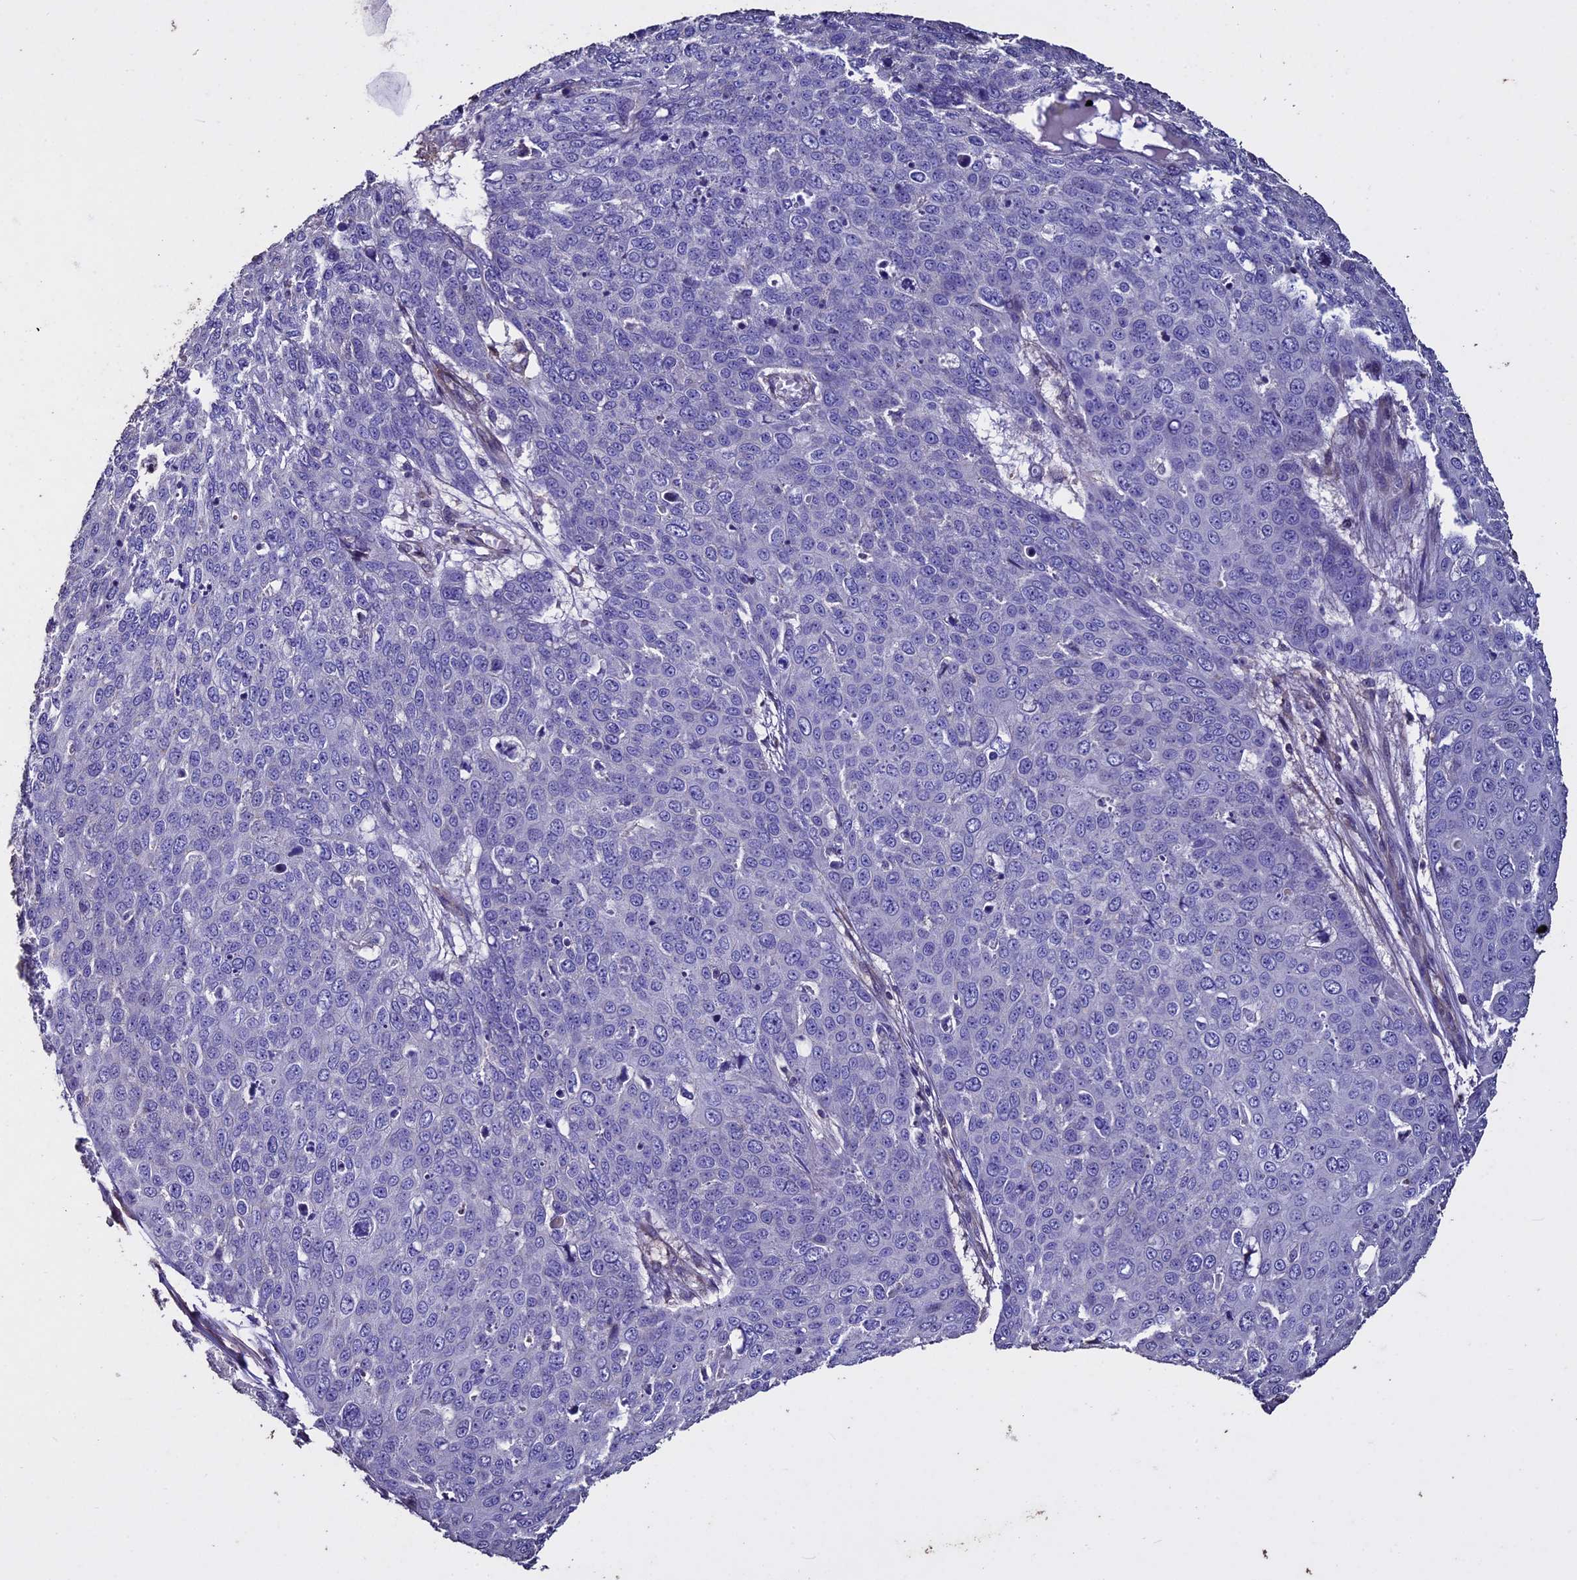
{"staining": {"intensity": "negative", "quantity": "none", "location": "none"}, "tissue": "skin cancer", "cell_type": "Tumor cells", "image_type": "cancer", "snomed": [{"axis": "morphology", "description": "Squamous cell carcinoma, NOS"}, {"axis": "topography", "description": "Skin"}], "caption": "Tumor cells are negative for protein expression in human skin squamous cell carcinoma. (Immunohistochemistry, brightfield microscopy, high magnification).", "gene": "USB1", "patient": {"sex": "male", "age": 71}}